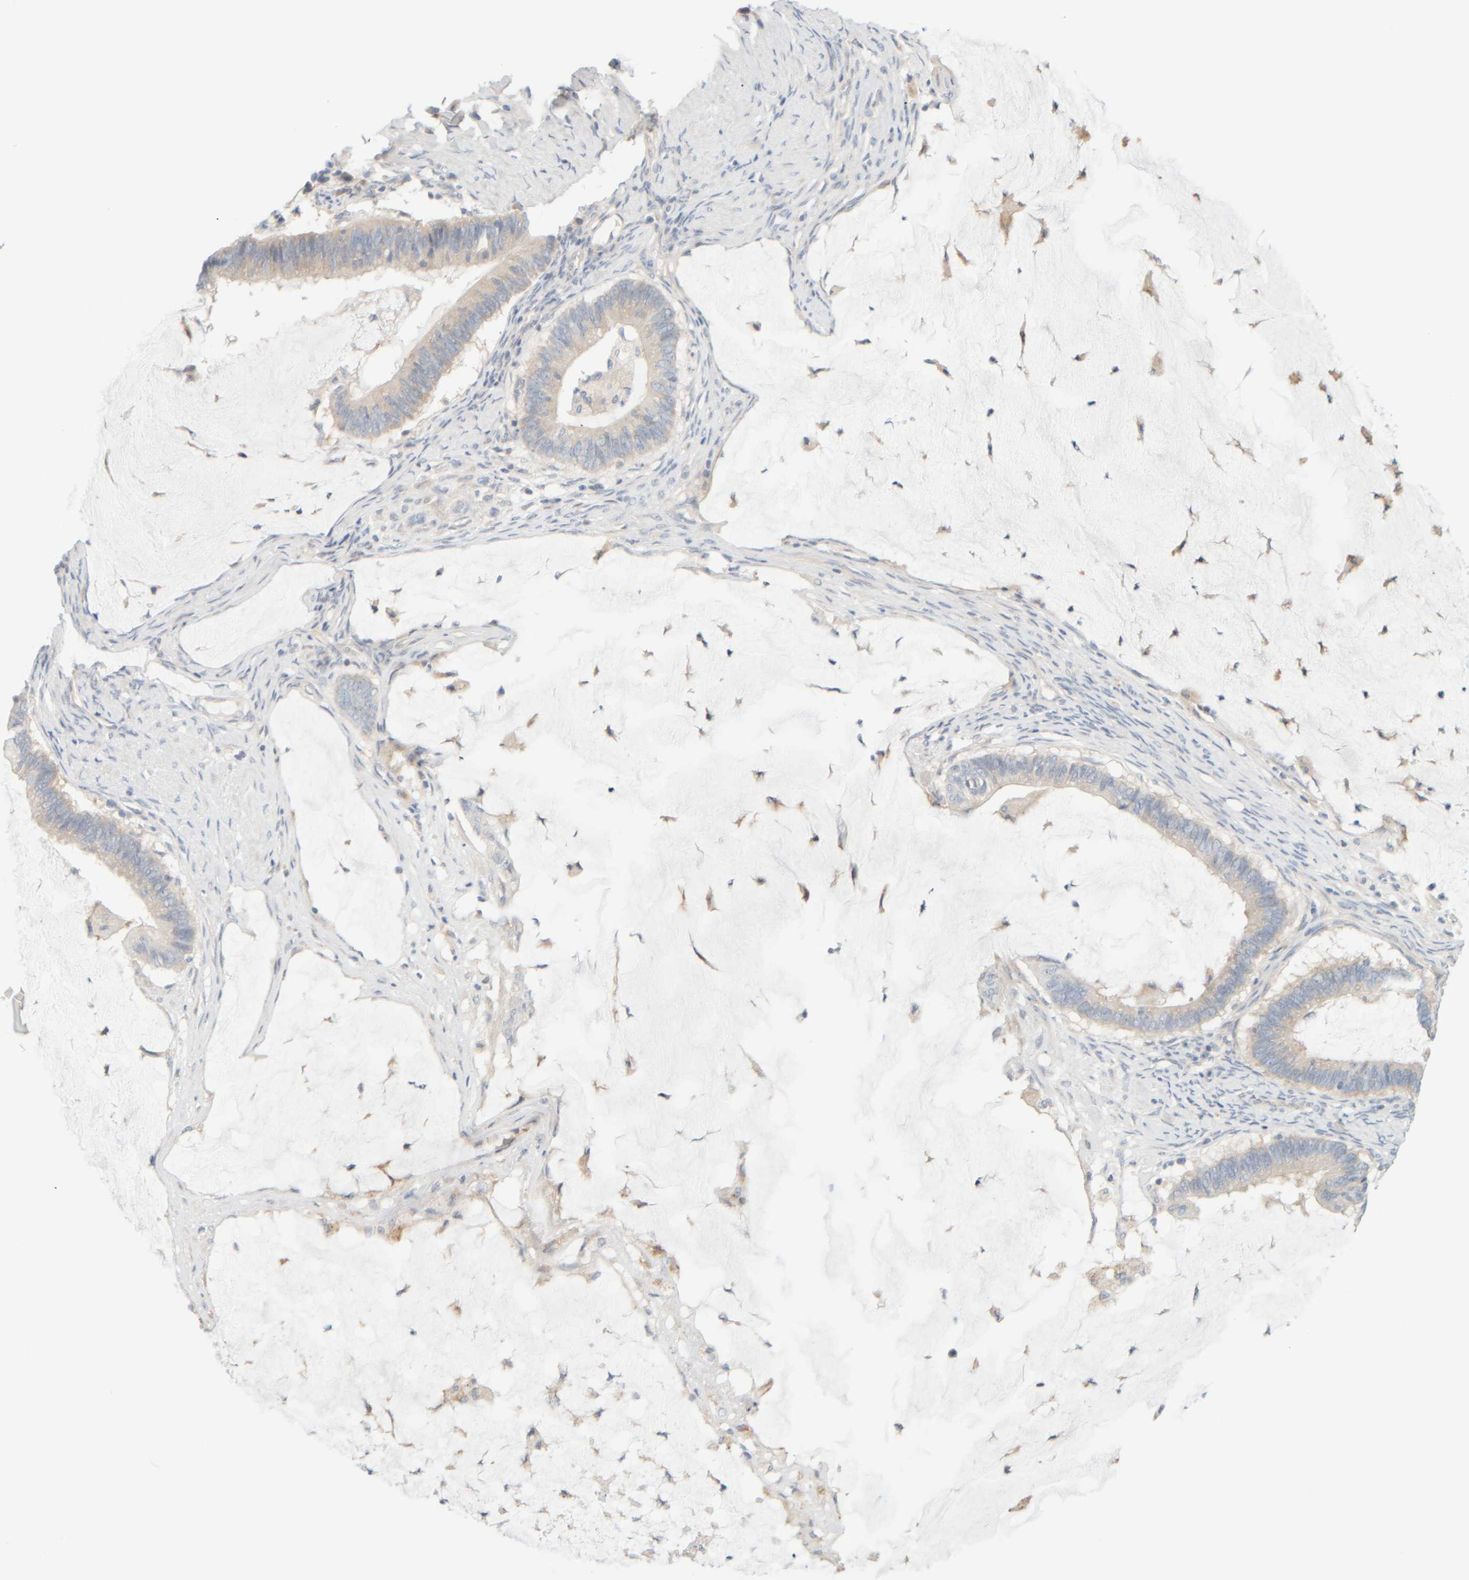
{"staining": {"intensity": "weak", "quantity": "25%-75%", "location": "cytoplasmic/membranous"}, "tissue": "ovarian cancer", "cell_type": "Tumor cells", "image_type": "cancer", "snomed": [{"axis": "morphology", "description": "Cystadenocarcinoma, mucinous, NOS"}, {"axis": "topography", "description": "Ovary"}], "caption": "Immunohistochemical staining of human ovarian mucinous cystadenocarcinoma reveals low levels of weak cytoplasmic/membranous staining in approximately 25%-75% of tumor cells. The staining is performed using DAB (3,3'-diaminobenzidine) brown chromogen to label protein expression. The nuclei are counter-stained blue using hematoxylin.", "gene": "PTGES3L-AARSD1", "patient": {"sex": "female", "age": 61}}